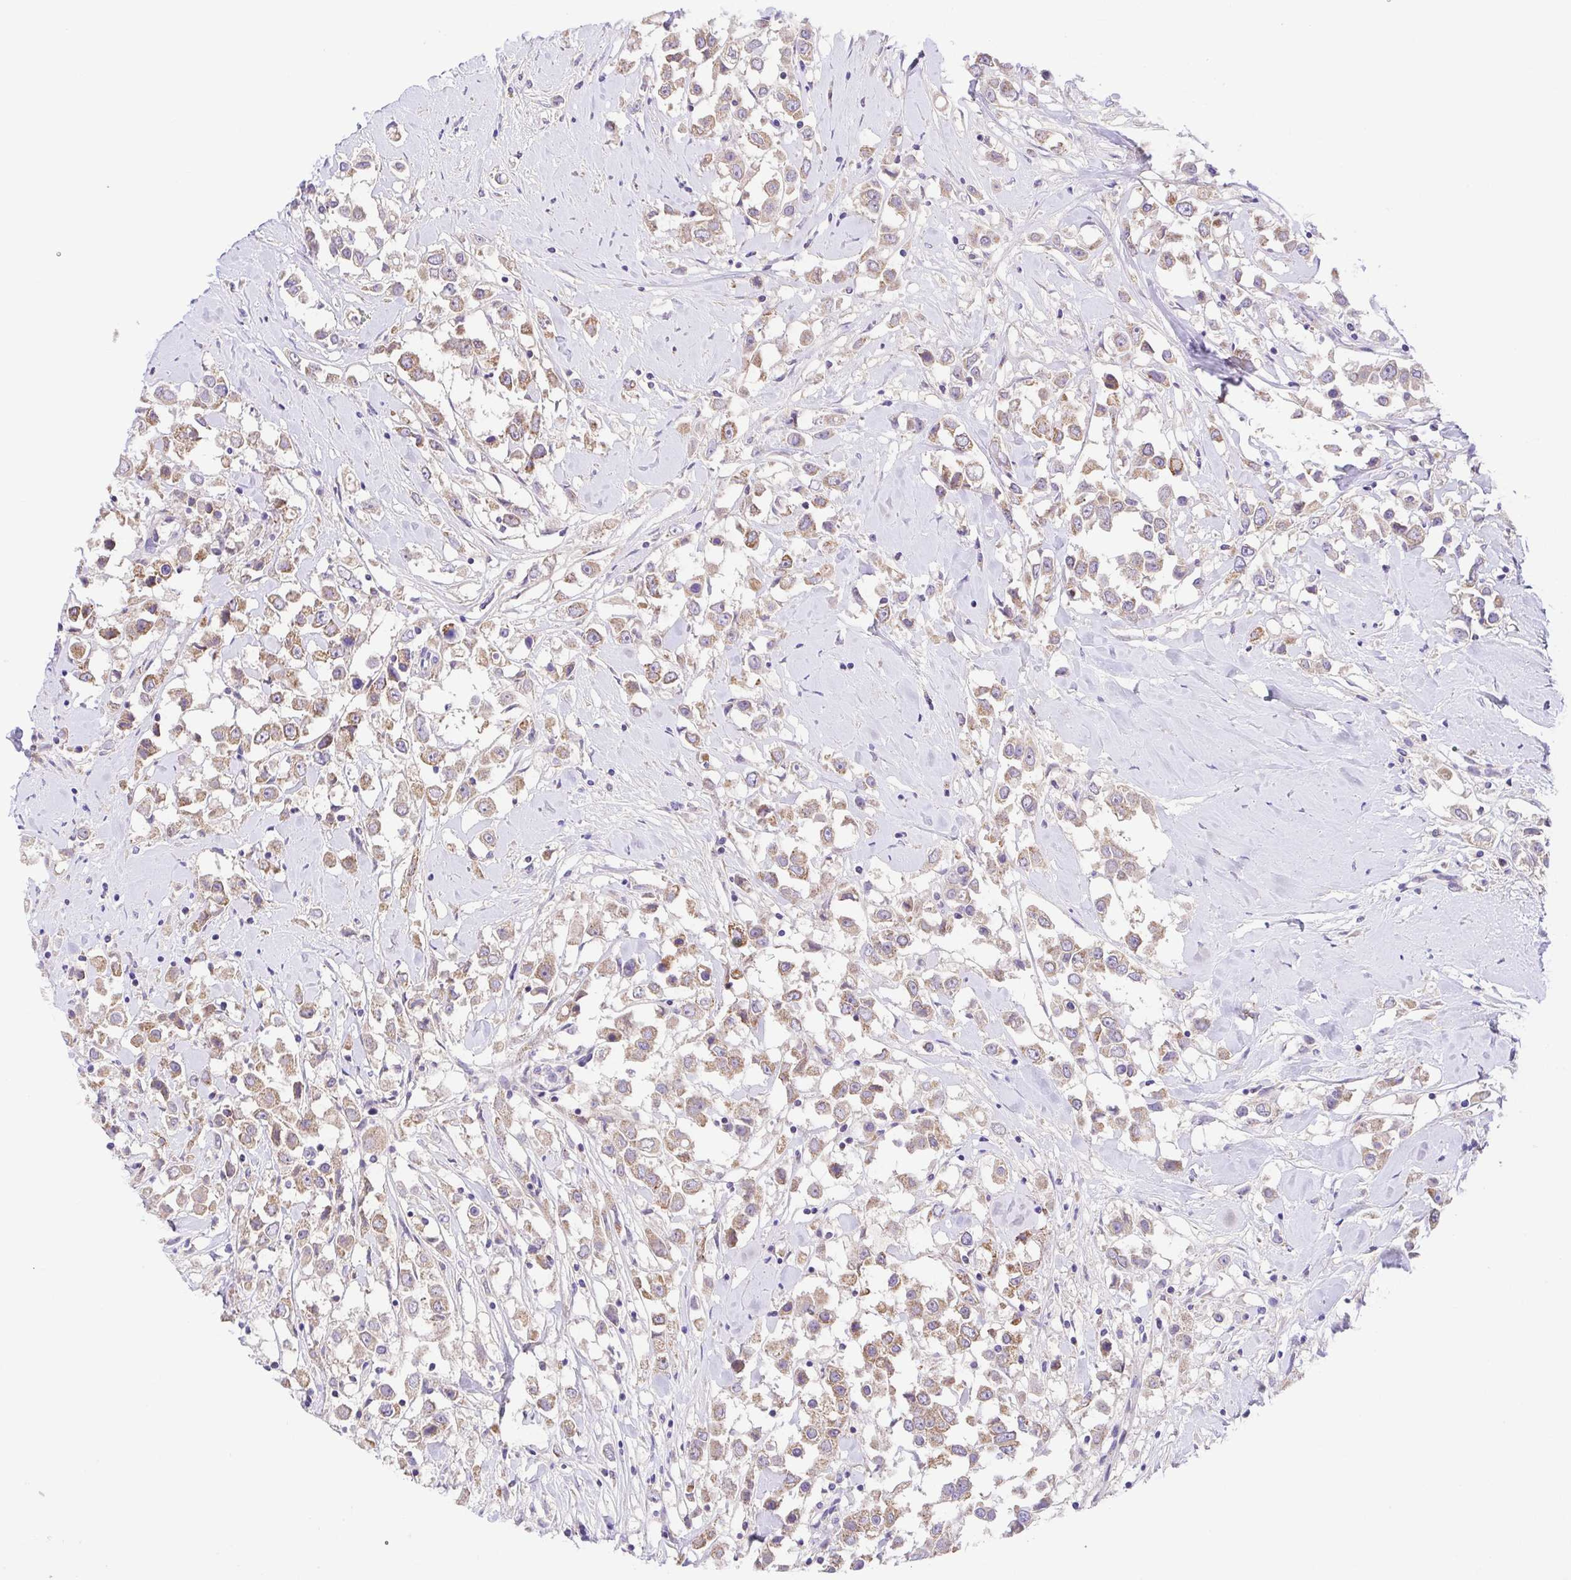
{"staining": {"intensity": "weak", "quantity": ">75%", "location": "cytoplasmic/membranous"}, "tissue": "breast cancer", "cell_type": "Tumor cells", "image_type": "cancer", "snomed": [{"axis": "morphology", "description": "Duct carcinoma"}, {"axis": "topography", "description": "Breast"}], "caption": "About >75% of tumor cells in breast cancer reveal weak cytoplasmic/membranous protein staining as visualized by brown immunohistochemical staining.", "gene": "SLC13A1", "patient": {"sex": "female", "age": 61}}